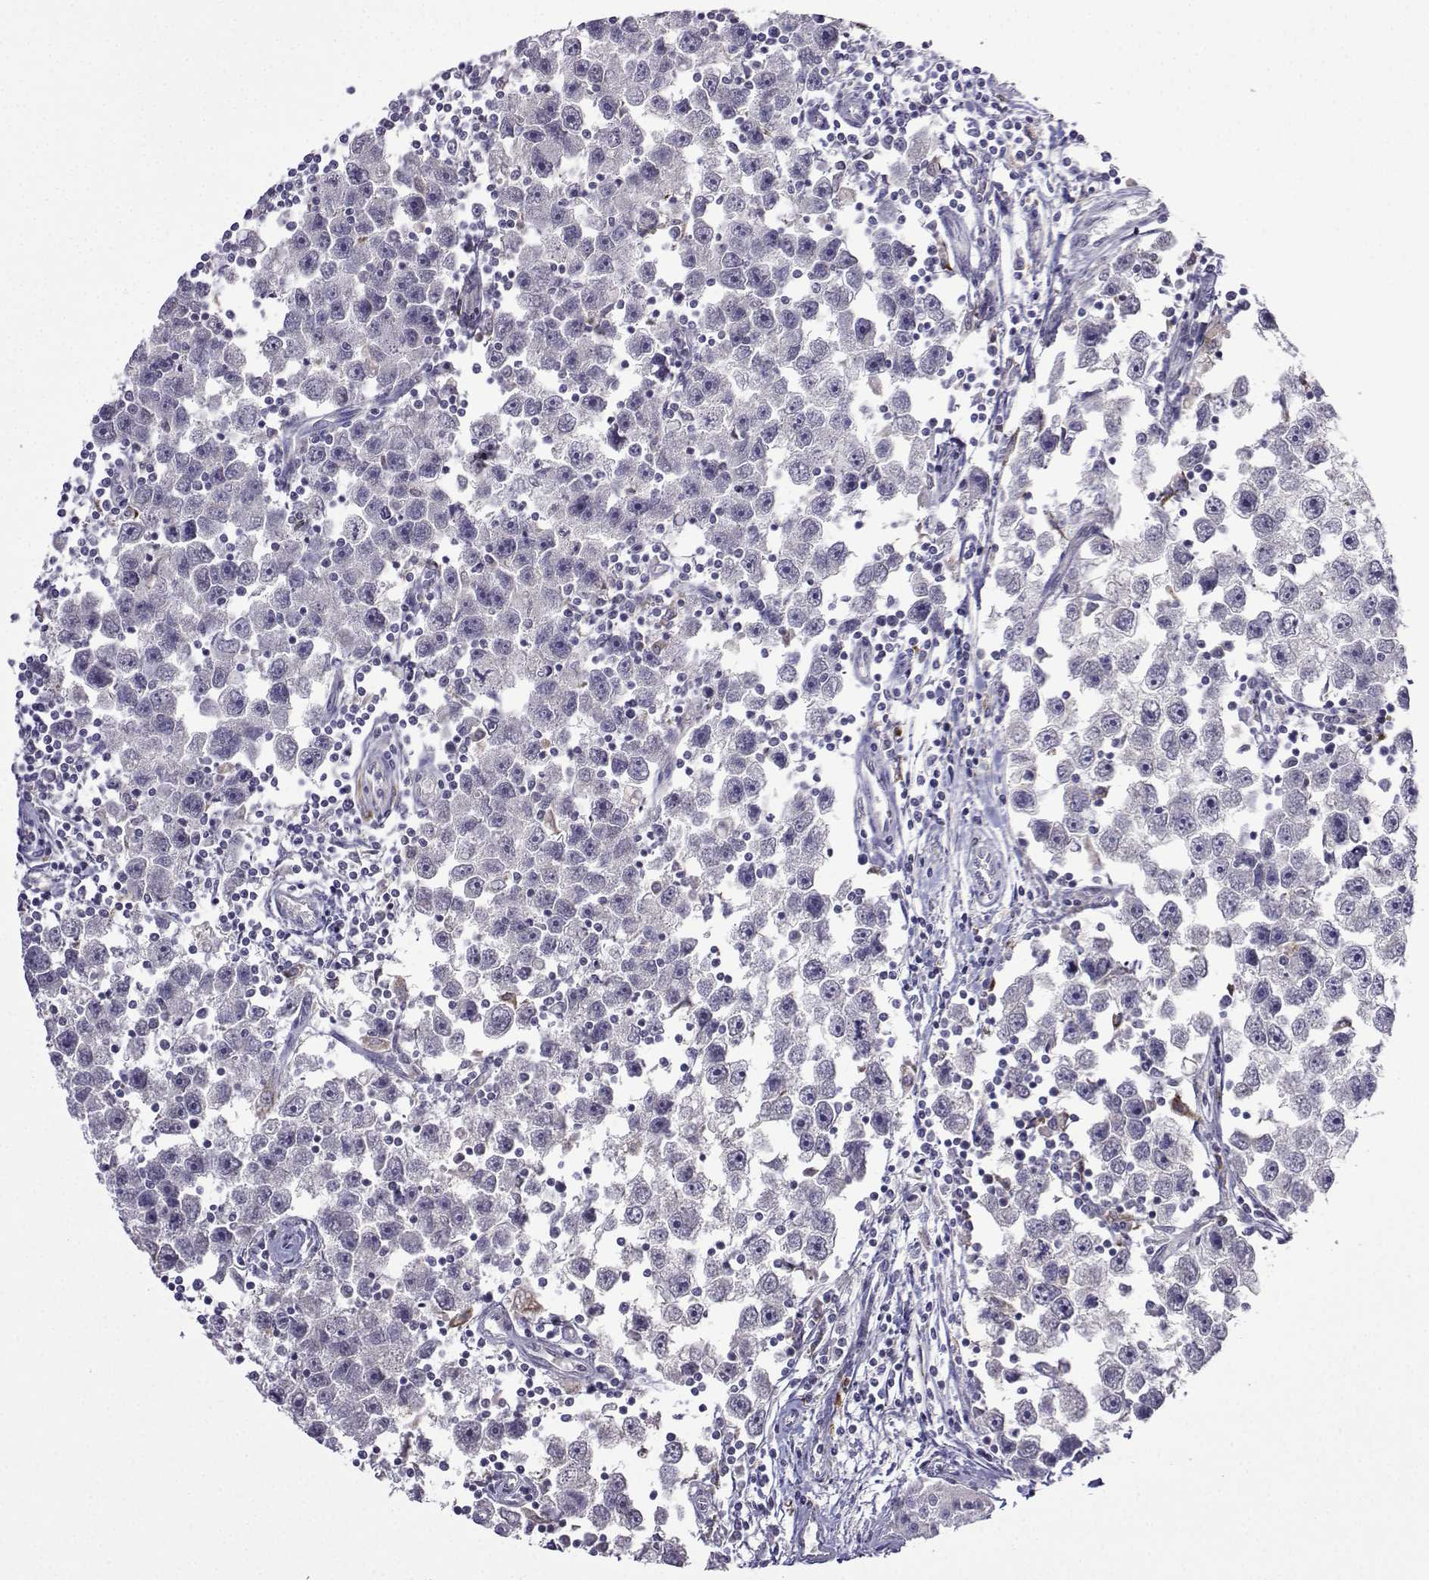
{"staining": {"intensity": "negative", "quantity": "none", "location": "none"}, "tissue": "testis cancer", "cell_type": "Tumor cells", "image_type": "cancer", "snomed": [{"axis": "morphology", "description": "Seminoma, NOS"}, {"axis": "topography", "description": "Testis"}], "caption": "This image is of testis seminoma stained with immunohistochemistry to label a protein in brown with the nuclei are counter-stained blue. There is no staining in tumor cells.", "gene": "FCAMR", "patient": {"sex": "male", "age": 30}}